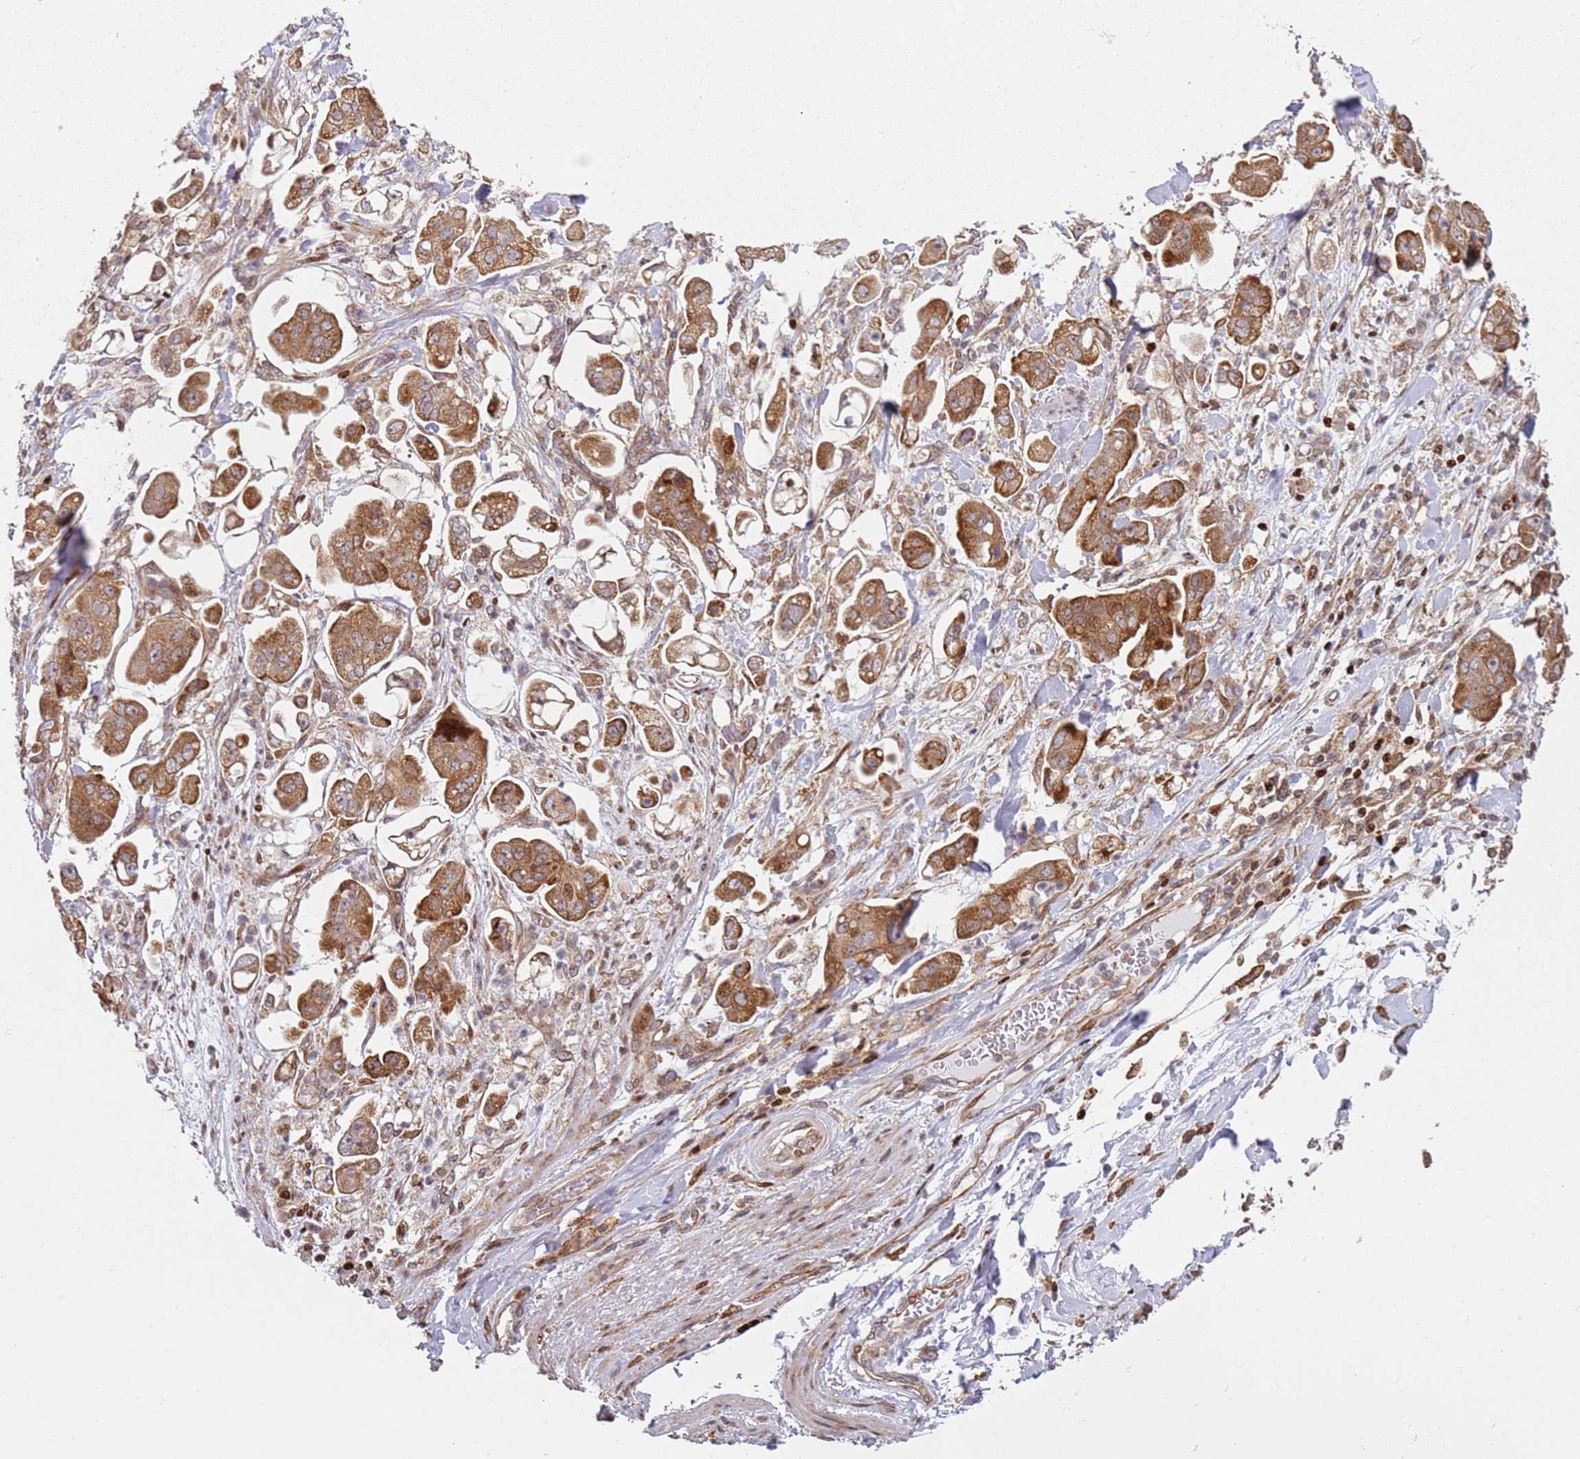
{"staining": {"intensity": "strong", "quantity": ">75%", "location": "cytoplasmic/membranous,nuclear"}, "tissue": "stomach cancer", "cell_type": "Tumor cells", "image_type": "cancer", "snomed": [{"axis": "morphology", "description": "Adenocarcinoma, NOS"}, {"axis": "topography", "description": "Stomach"}], "caption": "Immunohistochemical staining of human adenocarcinoma (stomach) demonstrates high levels of strong cytoplasmic/membranous and nuclear protein expression in about >75% of tumor cells.", "gene": "HNRNPLL", "patient": {"sex": "male", "age": 62}}